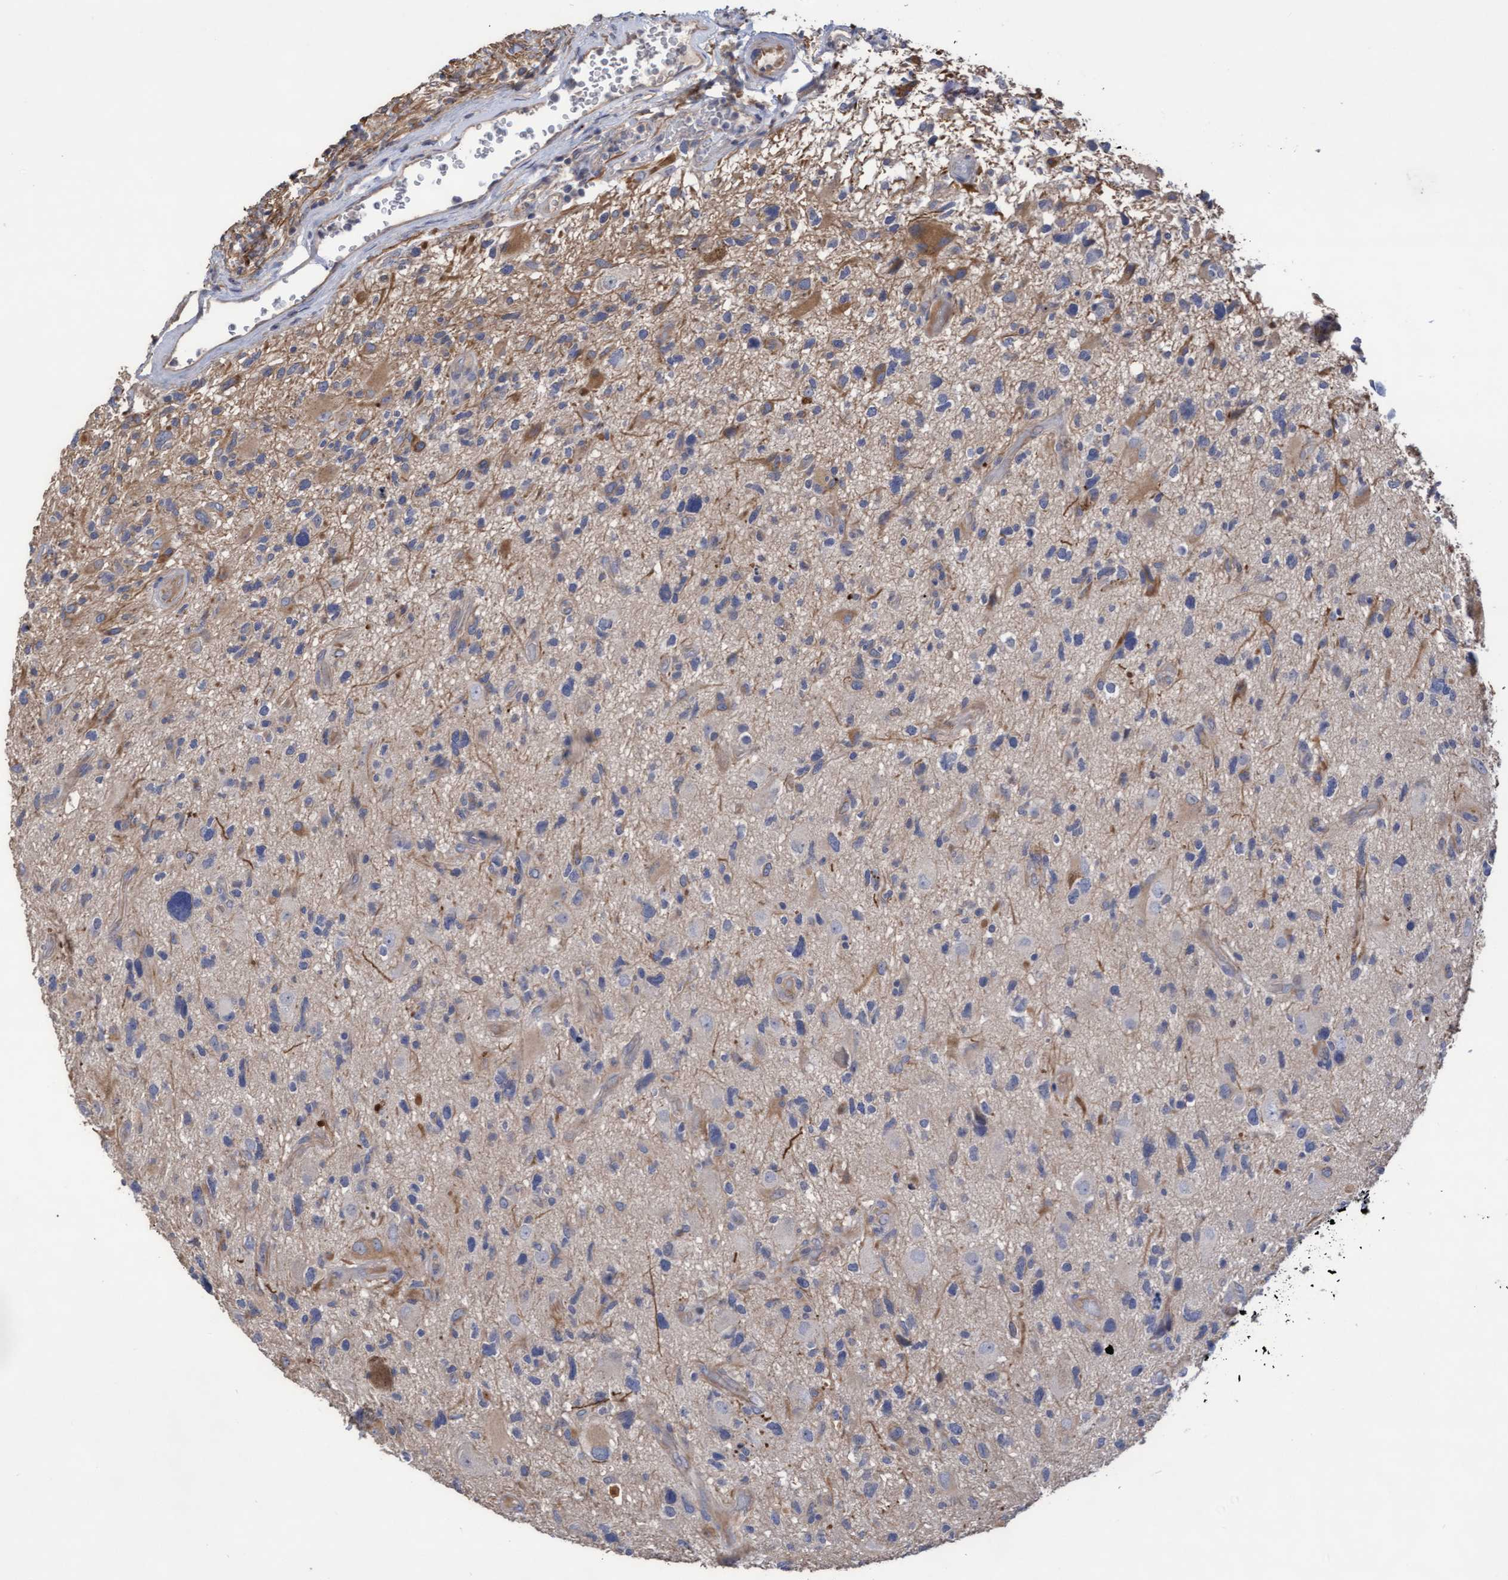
{"staining": {"intensity": "moderate", "quantity": "<25%", "location": "cytoplasmic/membranous"}, "tissue": "glioma", "cell_type": "Tumor cells", "image_type": "cancer", "snomed": [{"axis": "morphology", "description": "Glioma, malignant, High grade"}, {"axis": "topography", "description": "Brain"}], "caption": "High-grade glioma (malignant) stained with DAB (3,3'-diaminobenzidine) immunohistochemistry demonstrates low levels of moderate cytoplasmic/membranous expression in approximately <25% of tumor cells. (DAB (3,3'-diaminobenzidine) = brown stain, brightfield microscopy at high magnification).", "gene": "KRT24", "patient": {"sex": "male", "age": 33}}